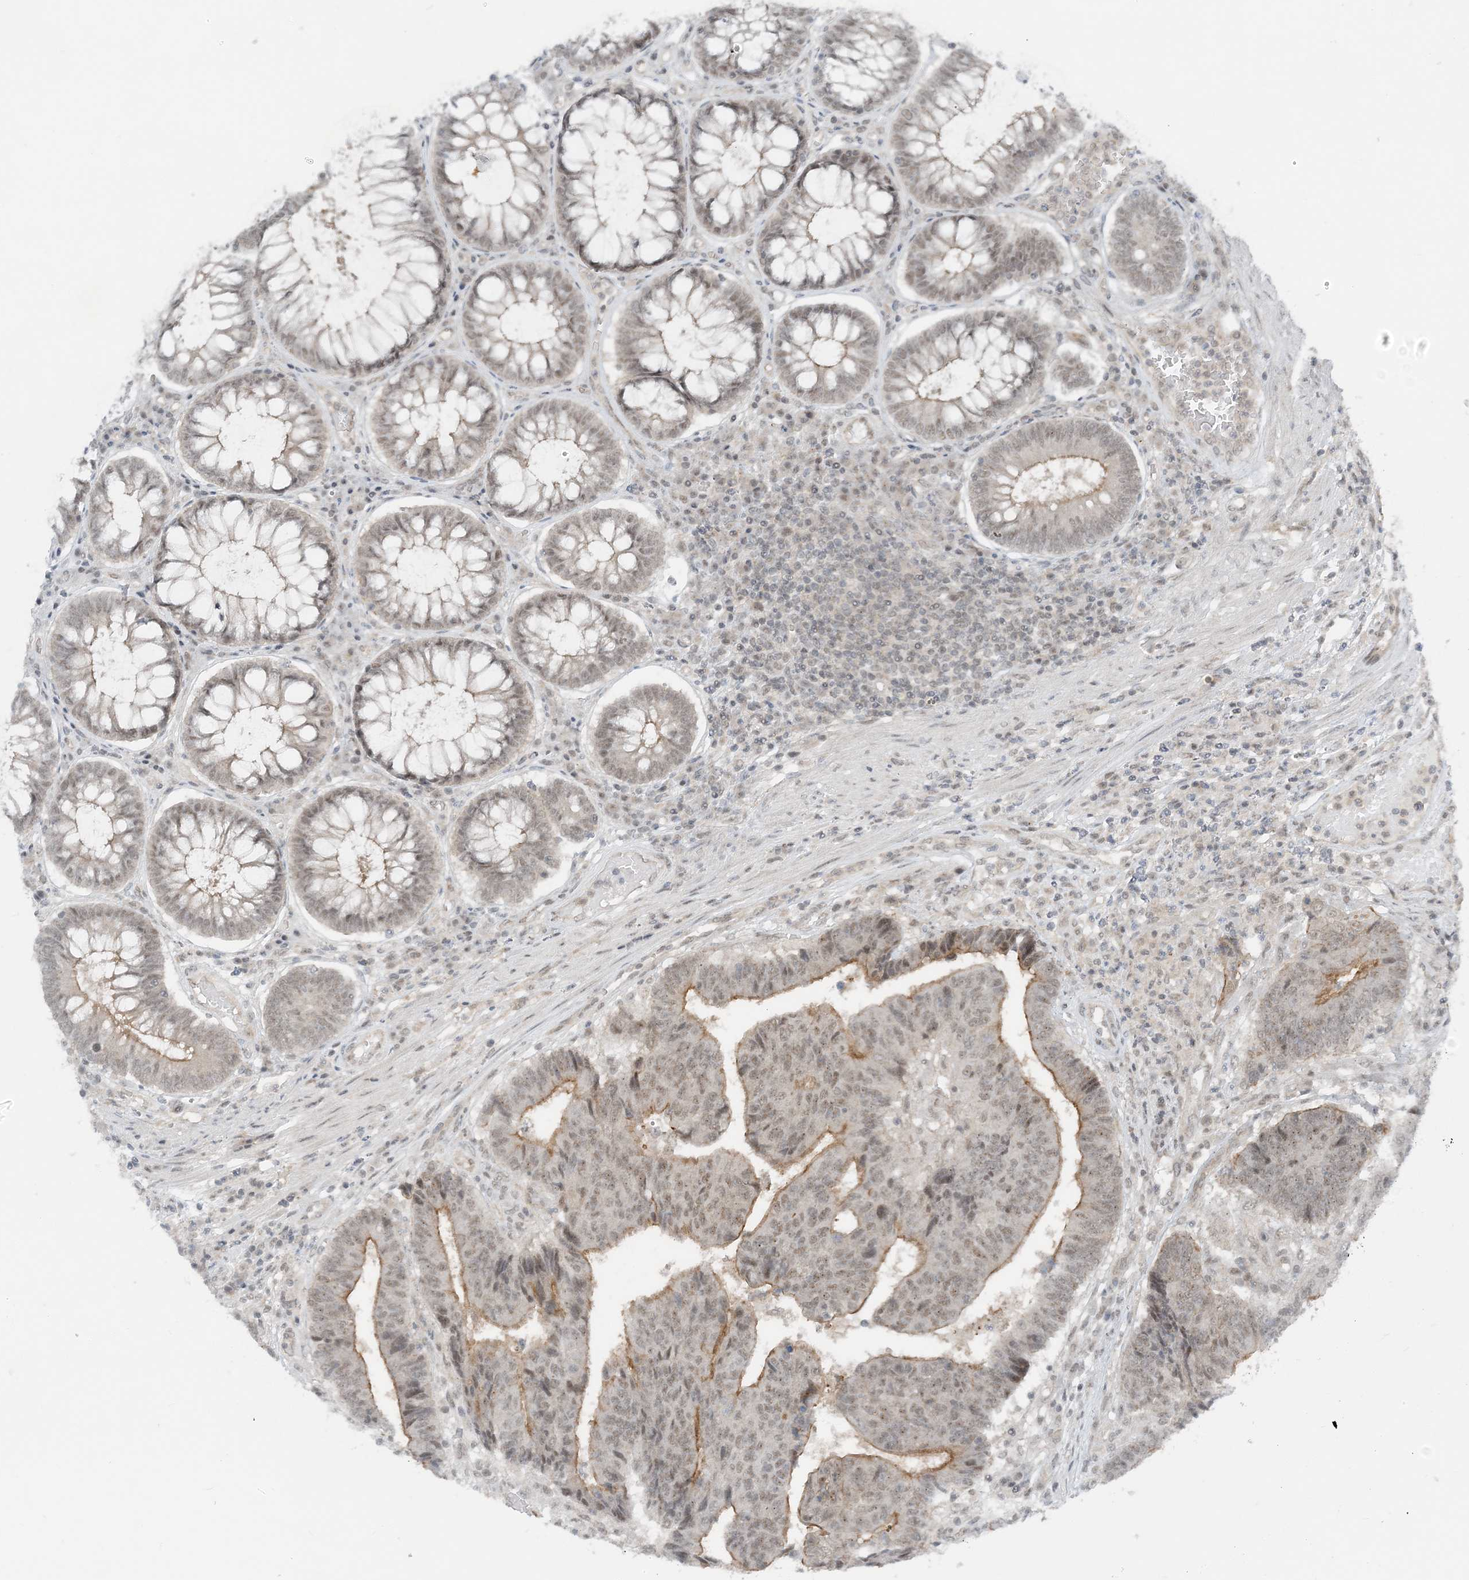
{"staining": {"intensity": "moderate", "quantity": "<25%", "location": "cytoplasmic/membranous"}, "tissue": "colorectal cancer", "cell_type": "Tumor cells", "image_type": "cancer", "snomed": [{"axis": "morphology", "description": "Adenocarcinoma, NOS"}, {"axis": "topography", "description": "Rectum"}], "caption": "IHC of colorectal cancer (adenocarcinoma) exhibits low levels of moderate cytoplasmic/membranous positivity in approximately <25% of tumor cells.", "gene": "ATP11A", "patient": {"sex": "male", "age": 84}}